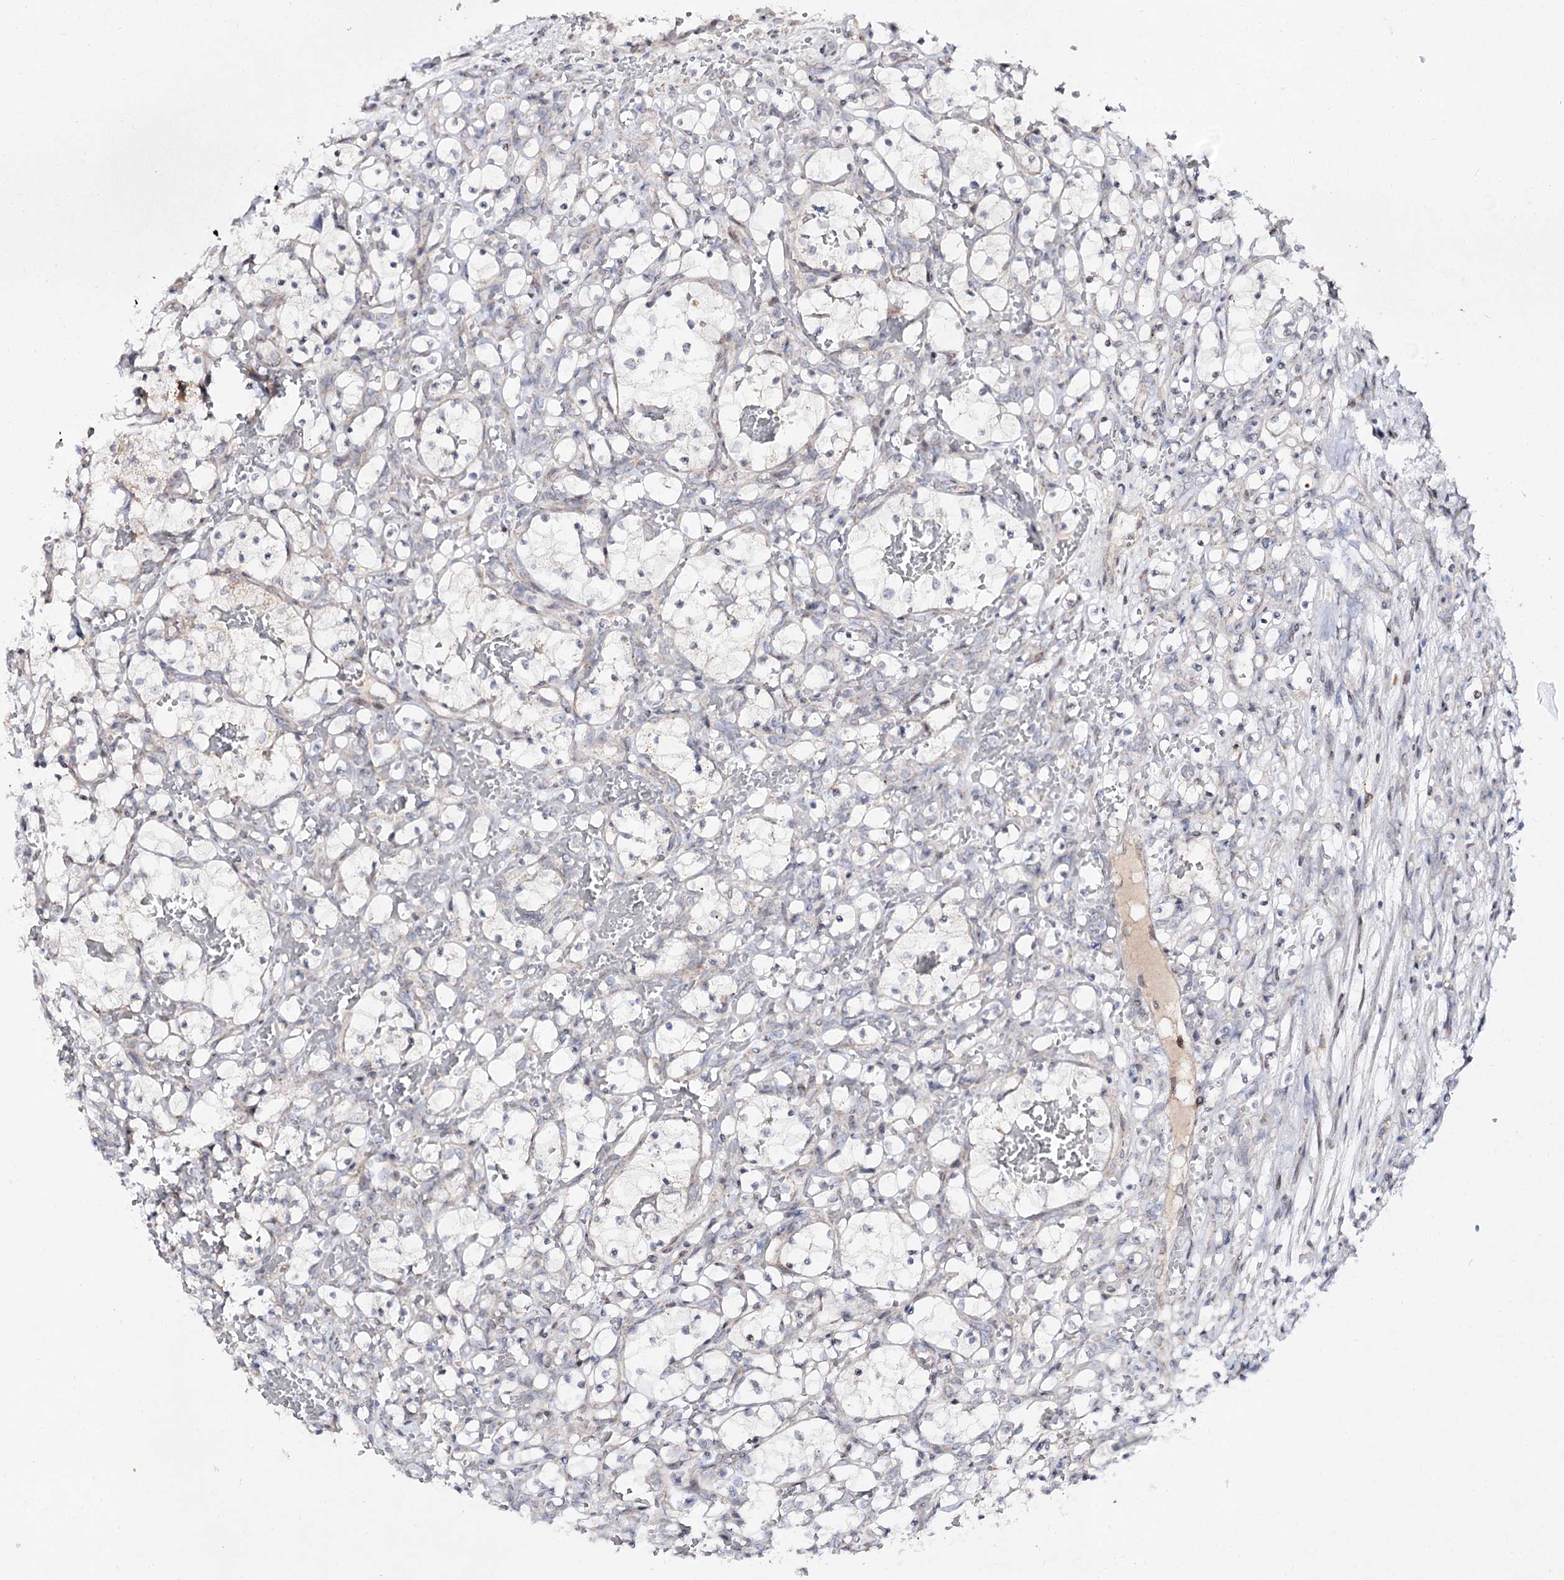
{"staining": {"intensity": "negative", "quantity": "none", "location": "none"}, "tissue": "renal cancer", "cell_type": "Tumor cells", "image_type": "cancer", "snomed": [{"axis": "morphology", "description": "Adenocarcinoma, NOS"}, {"axis": "topography", "description": "Kidney"}], "caption": "Histopathology image shows no significant protein staining in tumor cells of renal cancer. The staining was performed using DAB (3,3'-diaminobenzidine) to visualize the protein expression in brown, while the nuclei were stained in blue with hematoxylin (Magnification: 20x).", "gene": "C11orf80", "patient": {"sex": "female", "age": 69}}